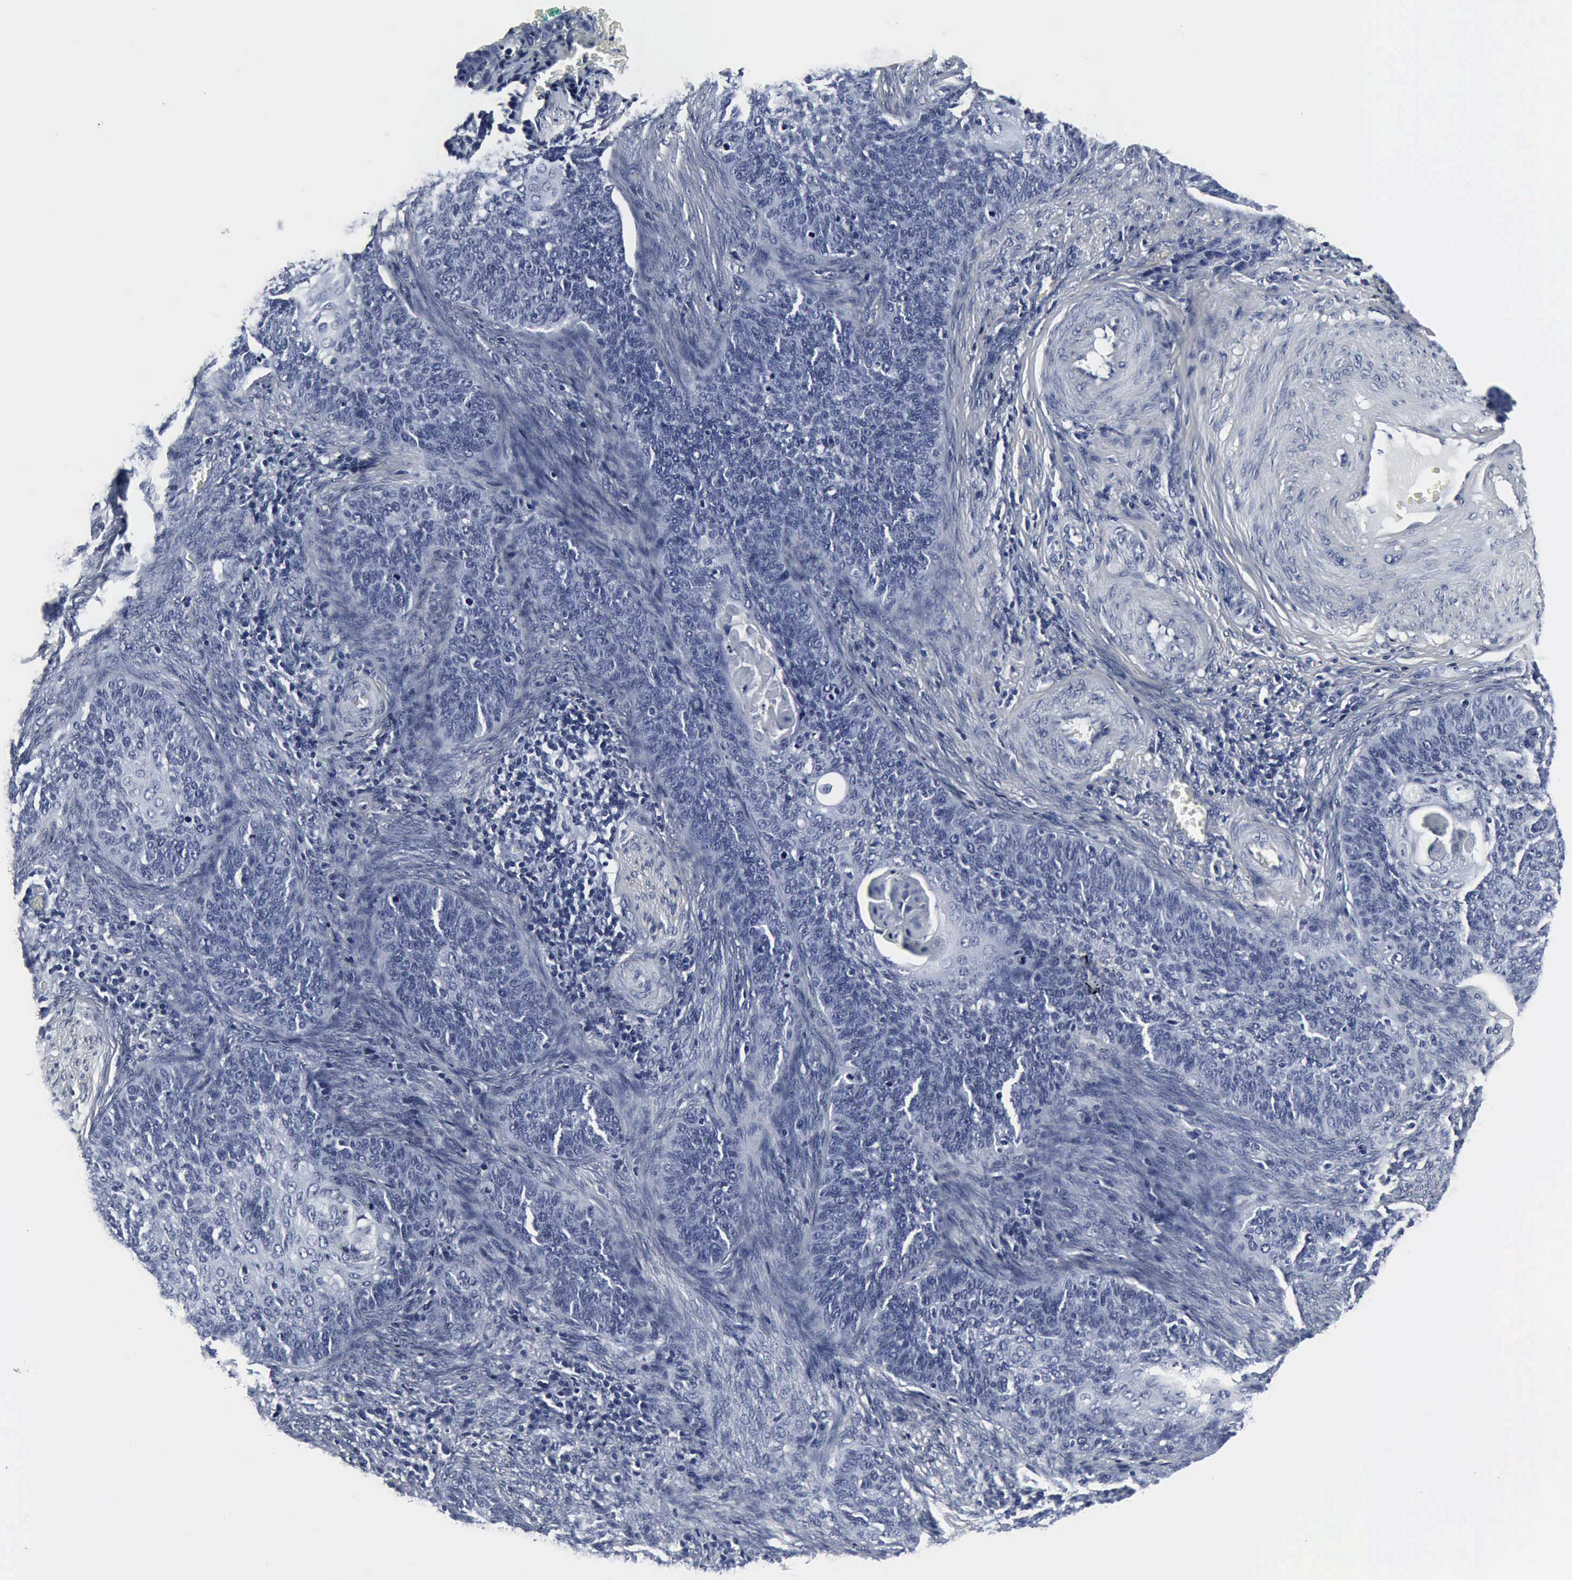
{"staining": {"intensity": "negative", "quantity": "none", "location": "none"}, "tissue": "cervical cancer", "cell_type": "Tumor cells", "image_type": "cancer", "snomed": [{"axis": "morphology", "description": "Squamous cell carcinoma, NOS"}, {"axis": "topography", "description": "Cervix"}], "caption": "Tumor cells are negative for brown protein staining in cervical cancer (squamous cell carcinoma).", "gene": "SNAP25", "patient": {"sex": "female", "age": 33}}